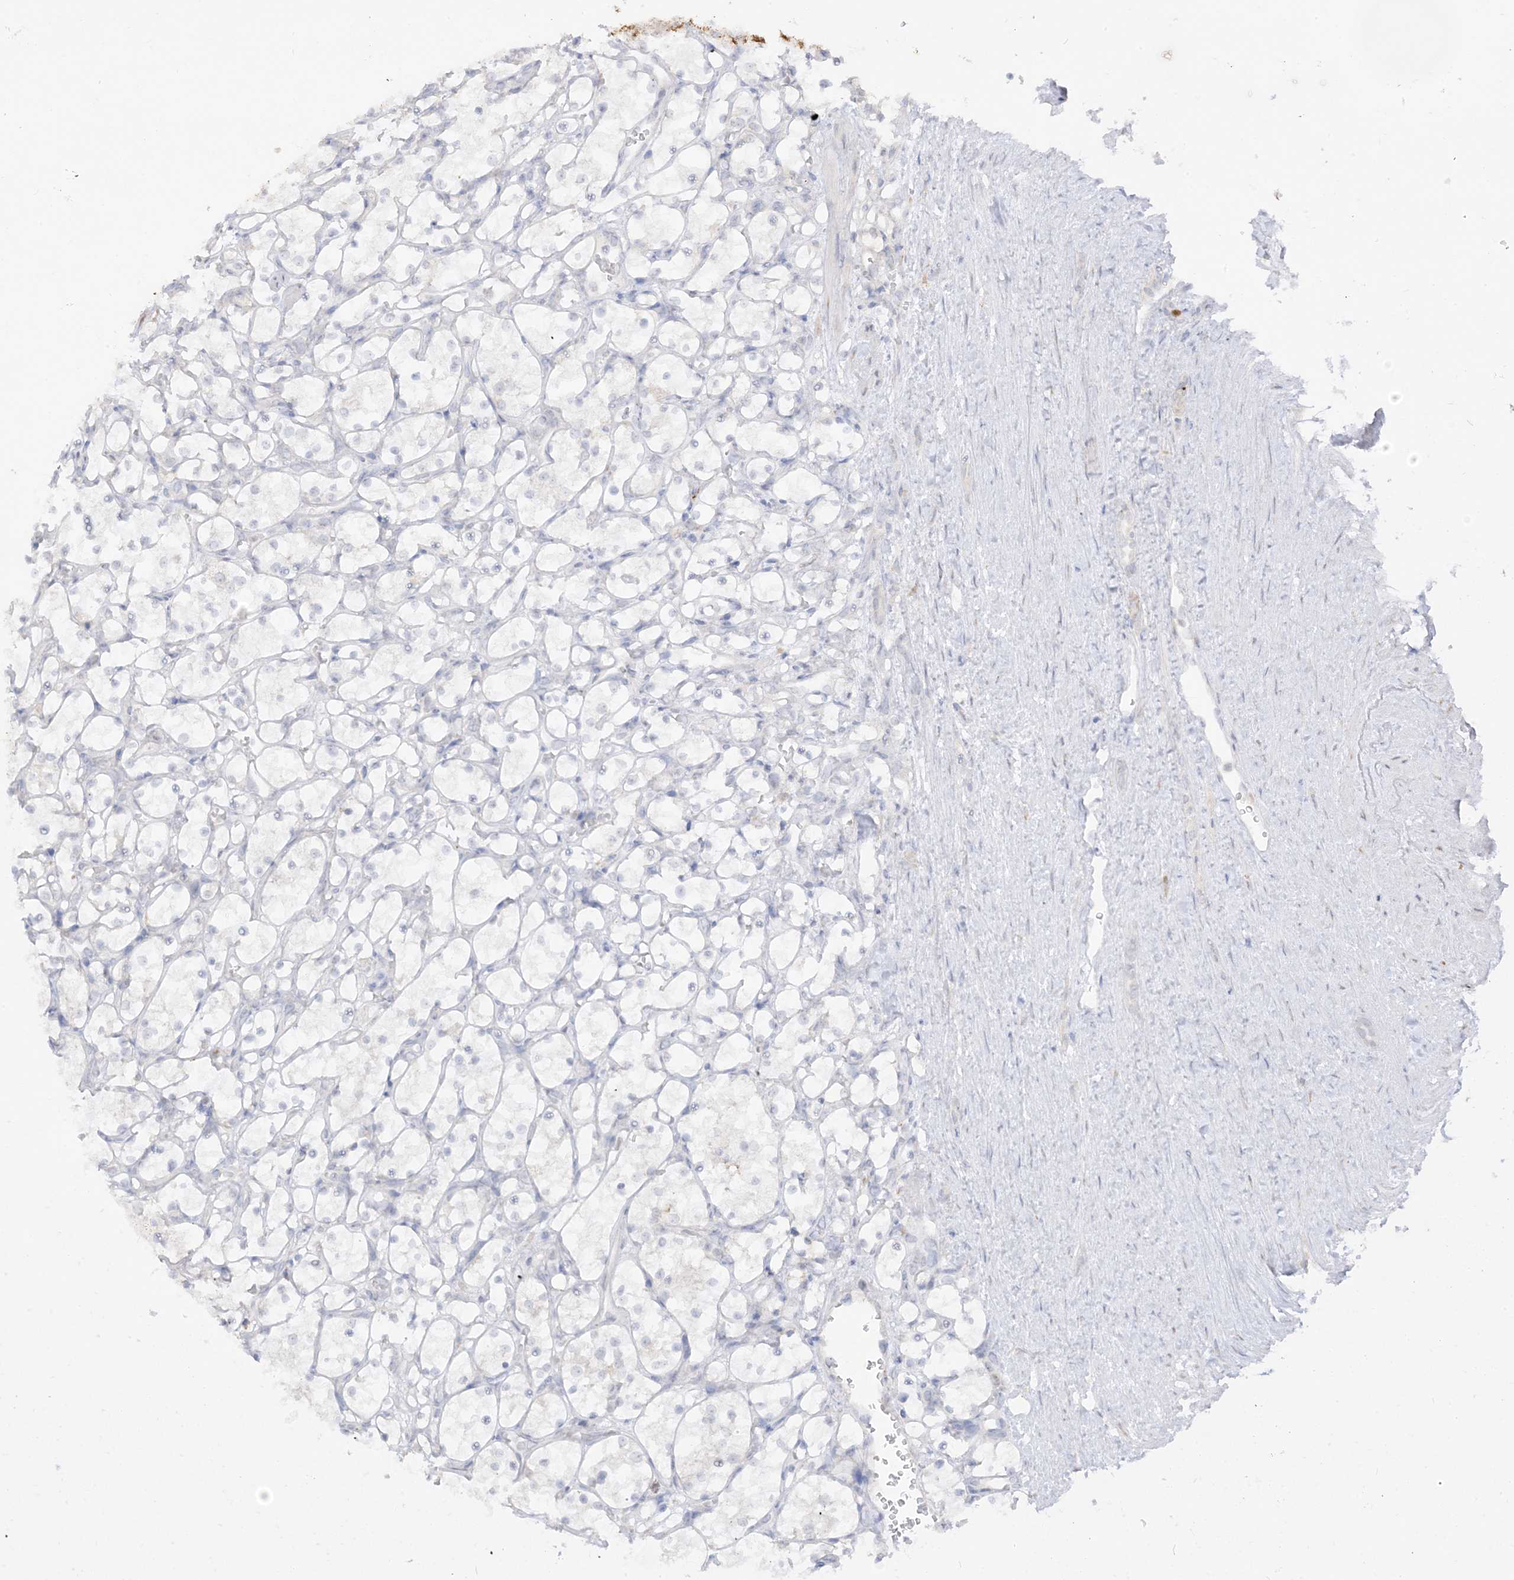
{"staining": {"intensity": "negative", "quantity": "none", "location": "none"}, "tissue": "renal cancer", "cell_type": "Tumor cells", "image_type": "cancer", "snomed": [{"axis": "morphology", "description": "Adenocarcinoma, NOS"}, {"axis": "topography", "description": "Kidney"}], "caption": "Immunohistochemistry (IHC) image of adenocarcinoma (renal) stained for a protein (brown), which reveals no staining in tumor cells.", "gene": "LOXL3", "patient": {"sex": "female", "age": 69}}